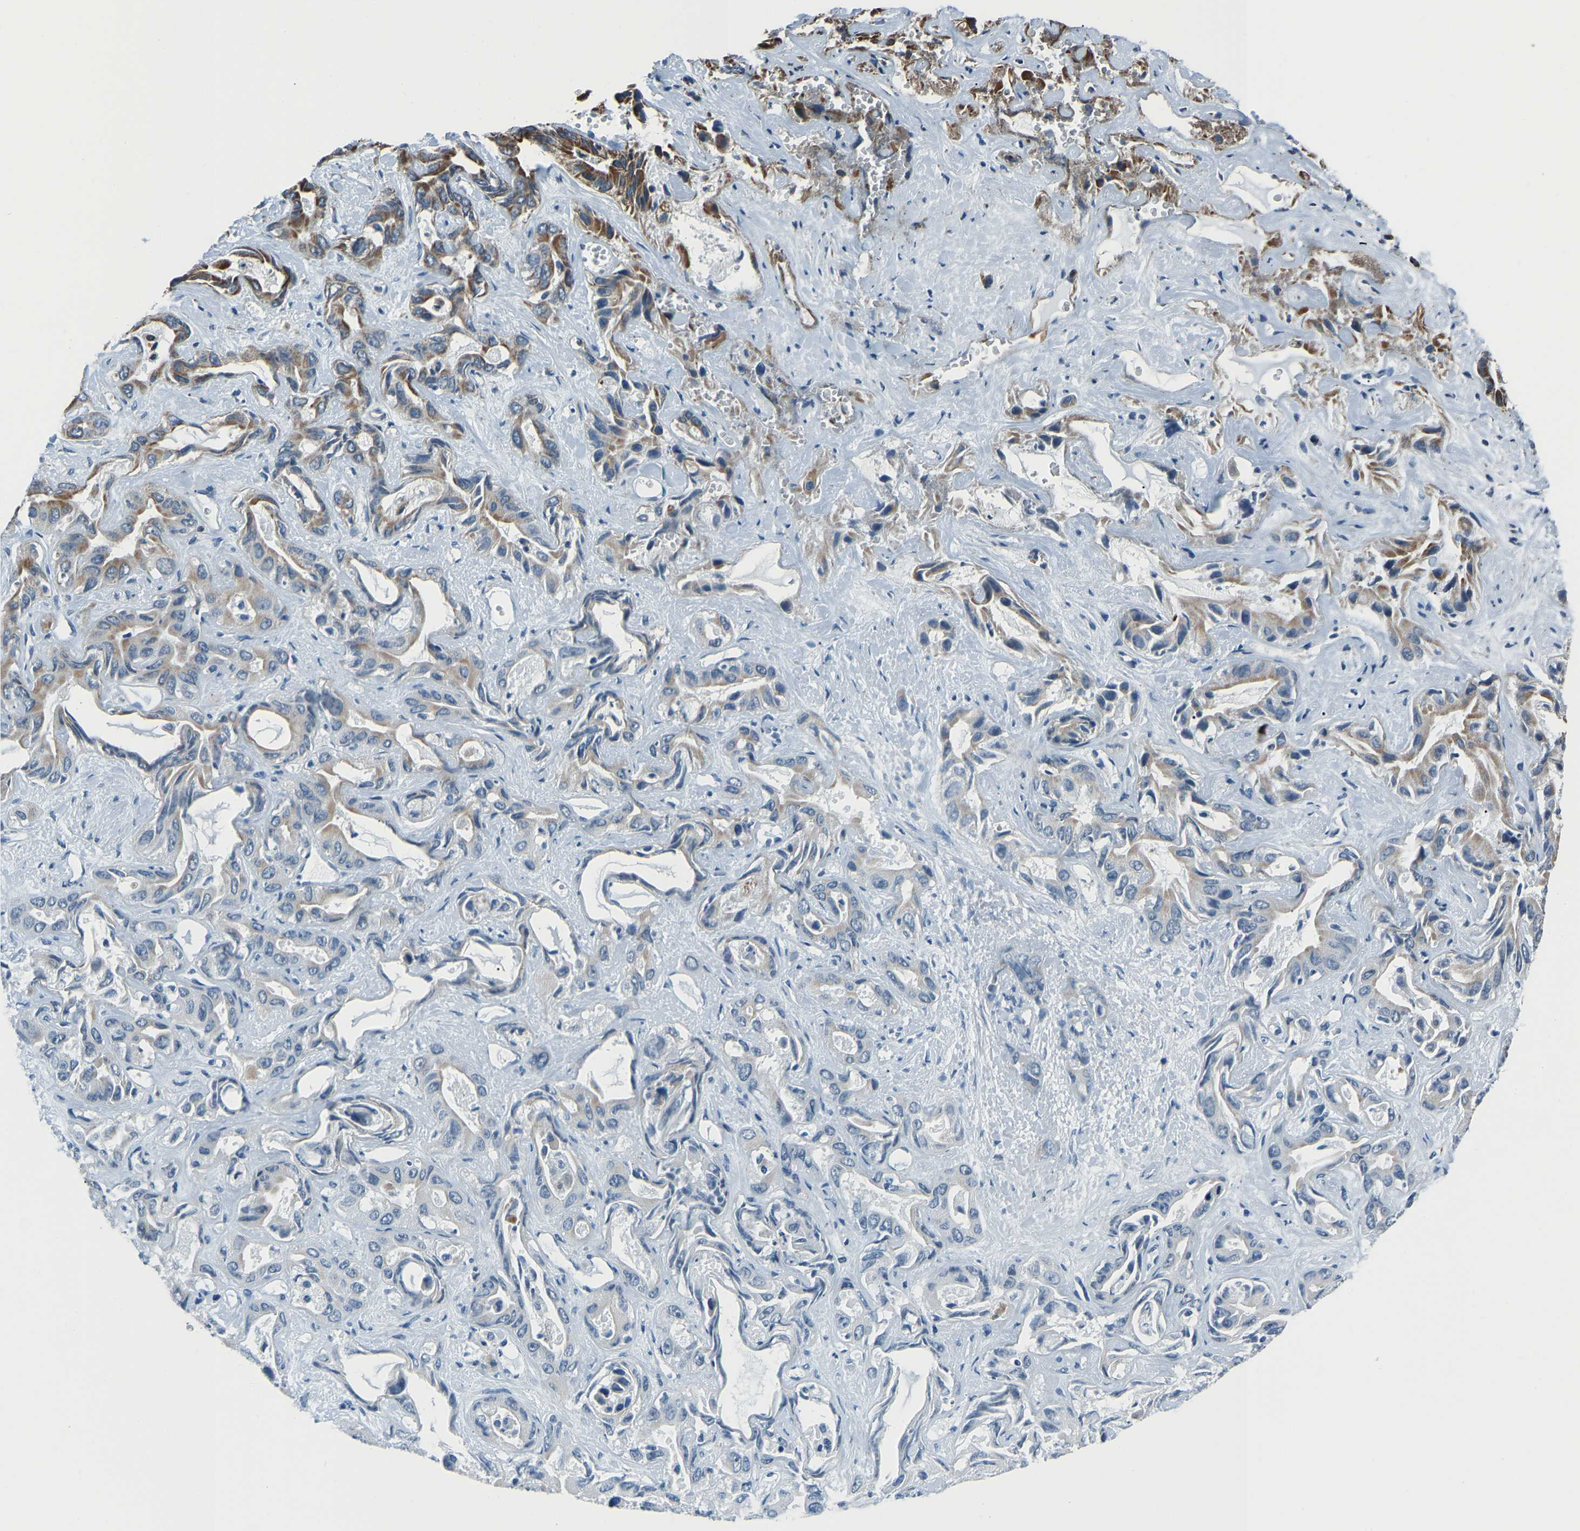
{"staining": {"intensity": "moderate", "quantity": "25%-75%", "location": "cytoplasmic/membranous"}, "tissue": "liver cancer", "cell_type": "Tumor cells", "image_type": "cancer", "snomed": [{"axis": "morphology", "description": "Cholangiocarcinoma"}, {"axis": "topography", "description": "Liver"}], "caption": "Protein expression analysis of cholangiocarcinoma (liver) demonstrates moderate cytoplasmic/membranous staining in approximately 25%-75% of tumor cells.", "gene": "RBM33", "patient": {"sex": "female", "age": 52}}